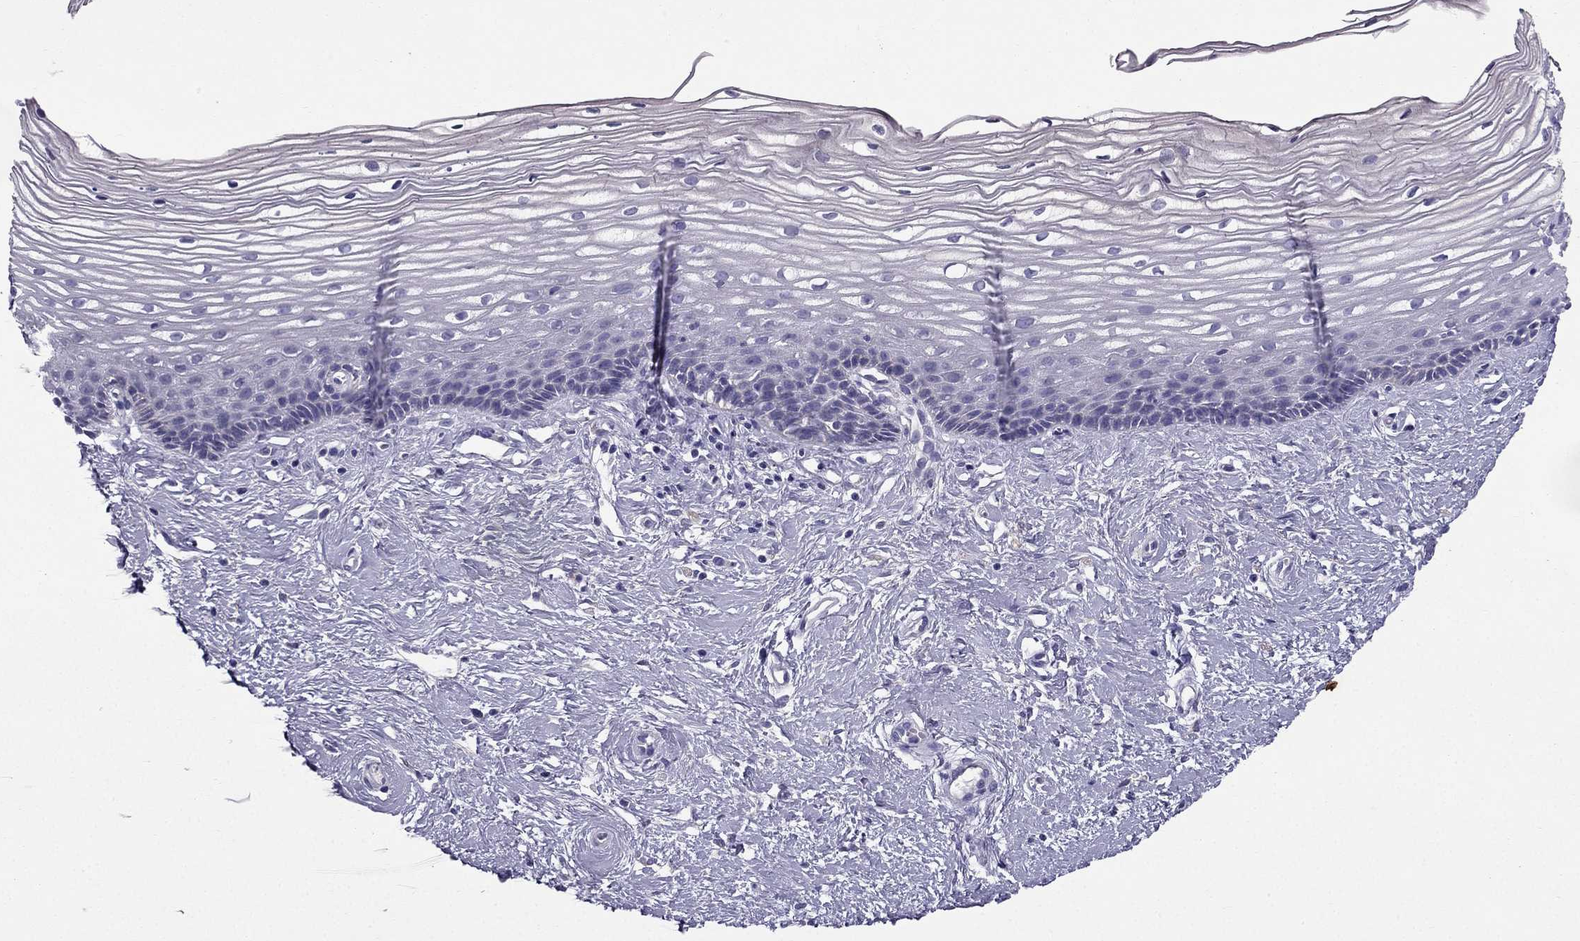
{"staining": {"intensity": "negative", "quantity": "none", "location": "none"}, "tissue": "cervix", "cell_type": "Glandular cells", "image_type": "normal", "snomed": [{"axis": "morphology", "description": "Normal tissue, NOS"}, {"axis": "topography", "description": "Cervix"}], "caption": "Immunohistochemical staining of benign human cervix displays no significant staining in glandular cells. Nuclei are stained in blue.", "gene": "SYT5", "patient": {"sex": "female", "age": 40}}